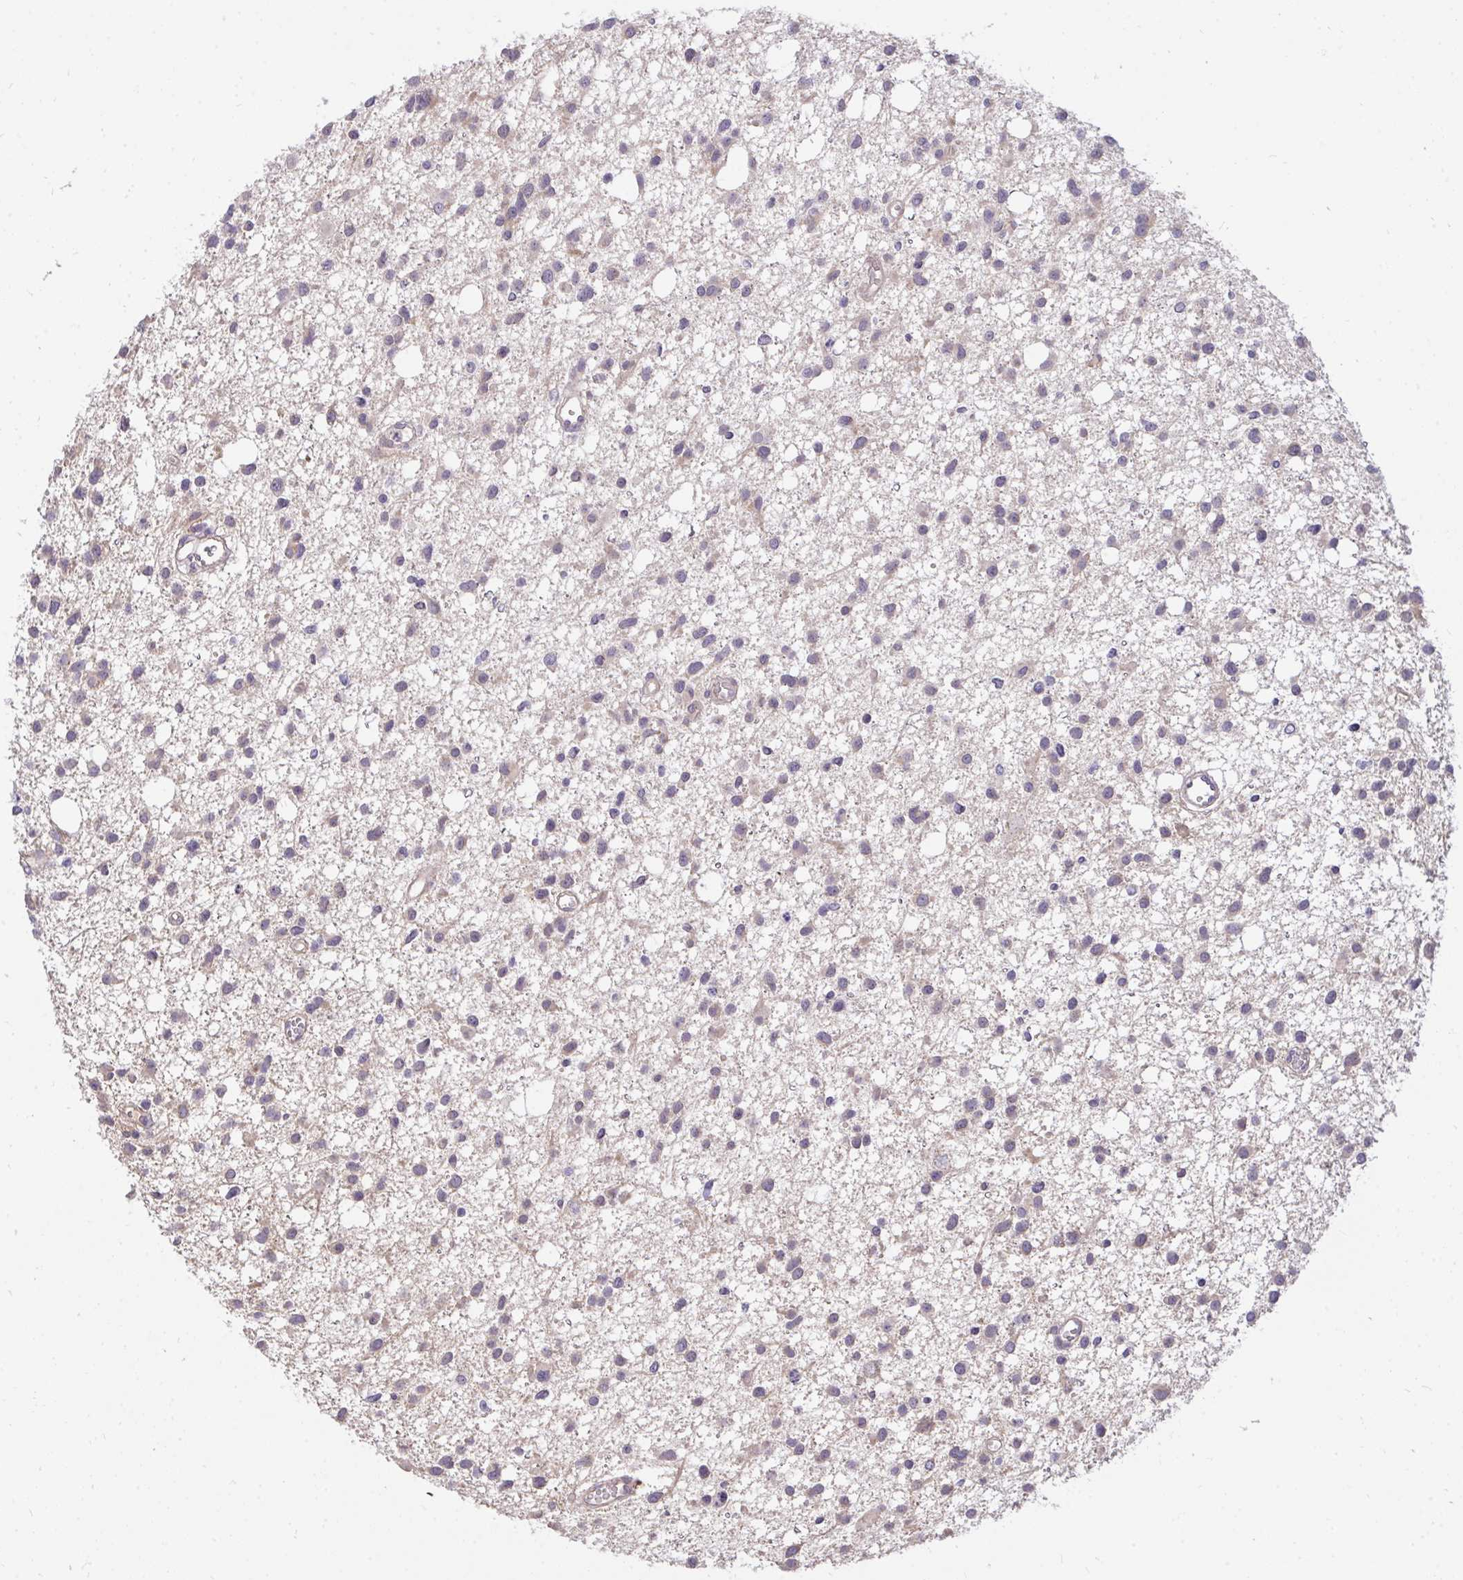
{"staining": {"intensity": "weak", "quantity": "25%-75%", "location": "cytoplasmic/membranous"}, "tissue": "glioma", "cell_type": "Tumor cells", "image_type": "cancer", "snomed": [{"axis": "morphology", "description": "Glioma, malignant, High grade"}, {"axis": "topography", "description": "Brain"}], "caption": "Protein staining displays weak cytoplasmic/membranous expression in about 25%-75% of tumor cells in glioma.", "gene": "C19orf54", "patient": {"sex": "male", "age": 23}}